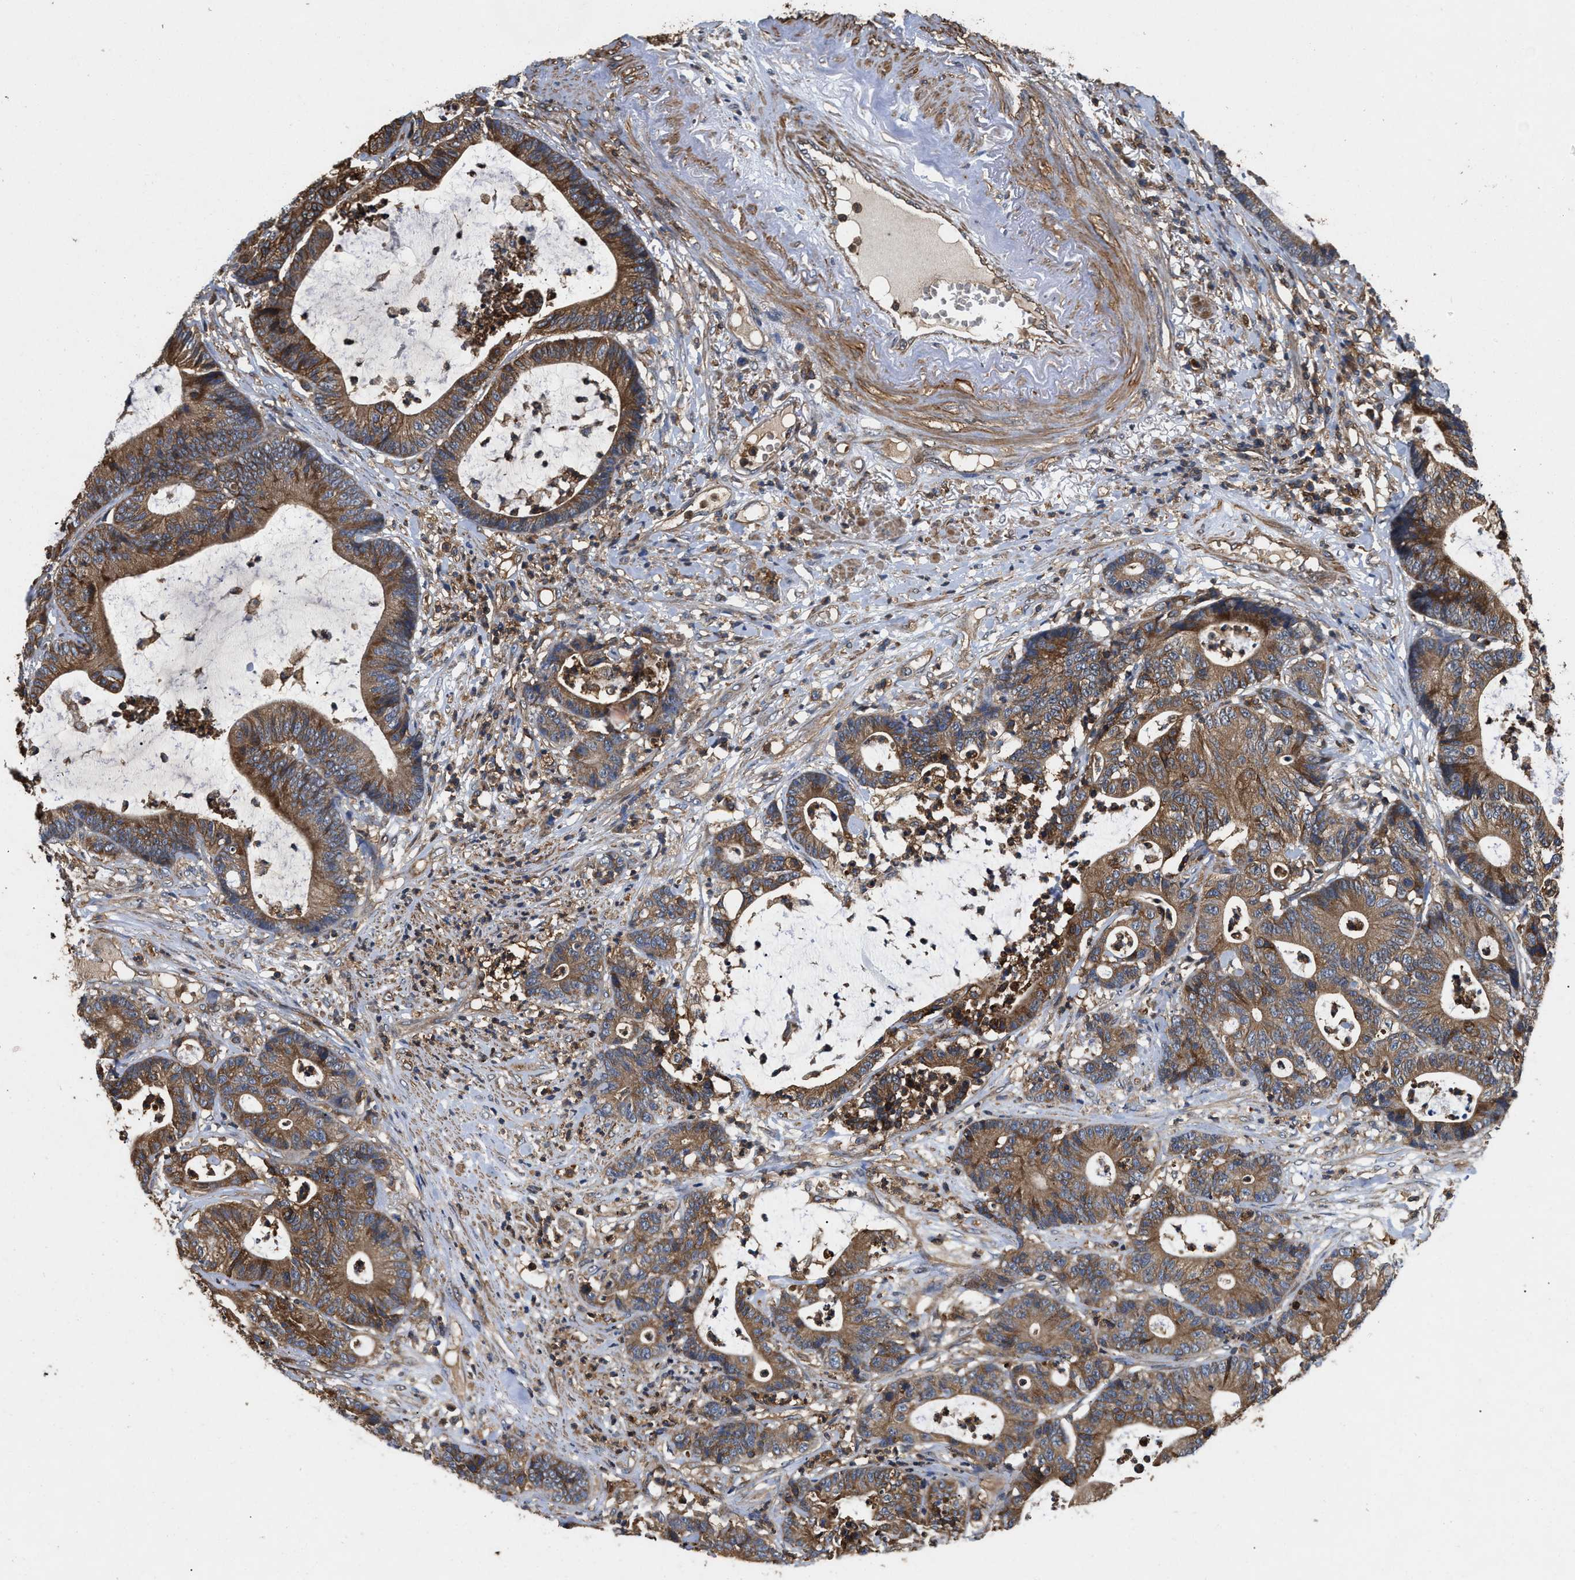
{"staining": {"intensity": "moderate", "quantity": ">75%", "location": "cytoplasmic/membranous"}, "tissue": "colorectal cancer", "cell_type": "Tumor cells", "image_type": "cancer", "snomed": [{"axis": "morphology", "description": "Adenocarcinoma, NOS"}, {"axis": "topography", "description": "Colon"}], "caption": "Immunohistochemistry (DAB) staining of human colorectal cancer displays moderate cytoplasmic/membranous protein positivity in approximately >75% of tumor cells.", "gene": "LINGO2", "patient": {"sex": "female", "age": 84}}